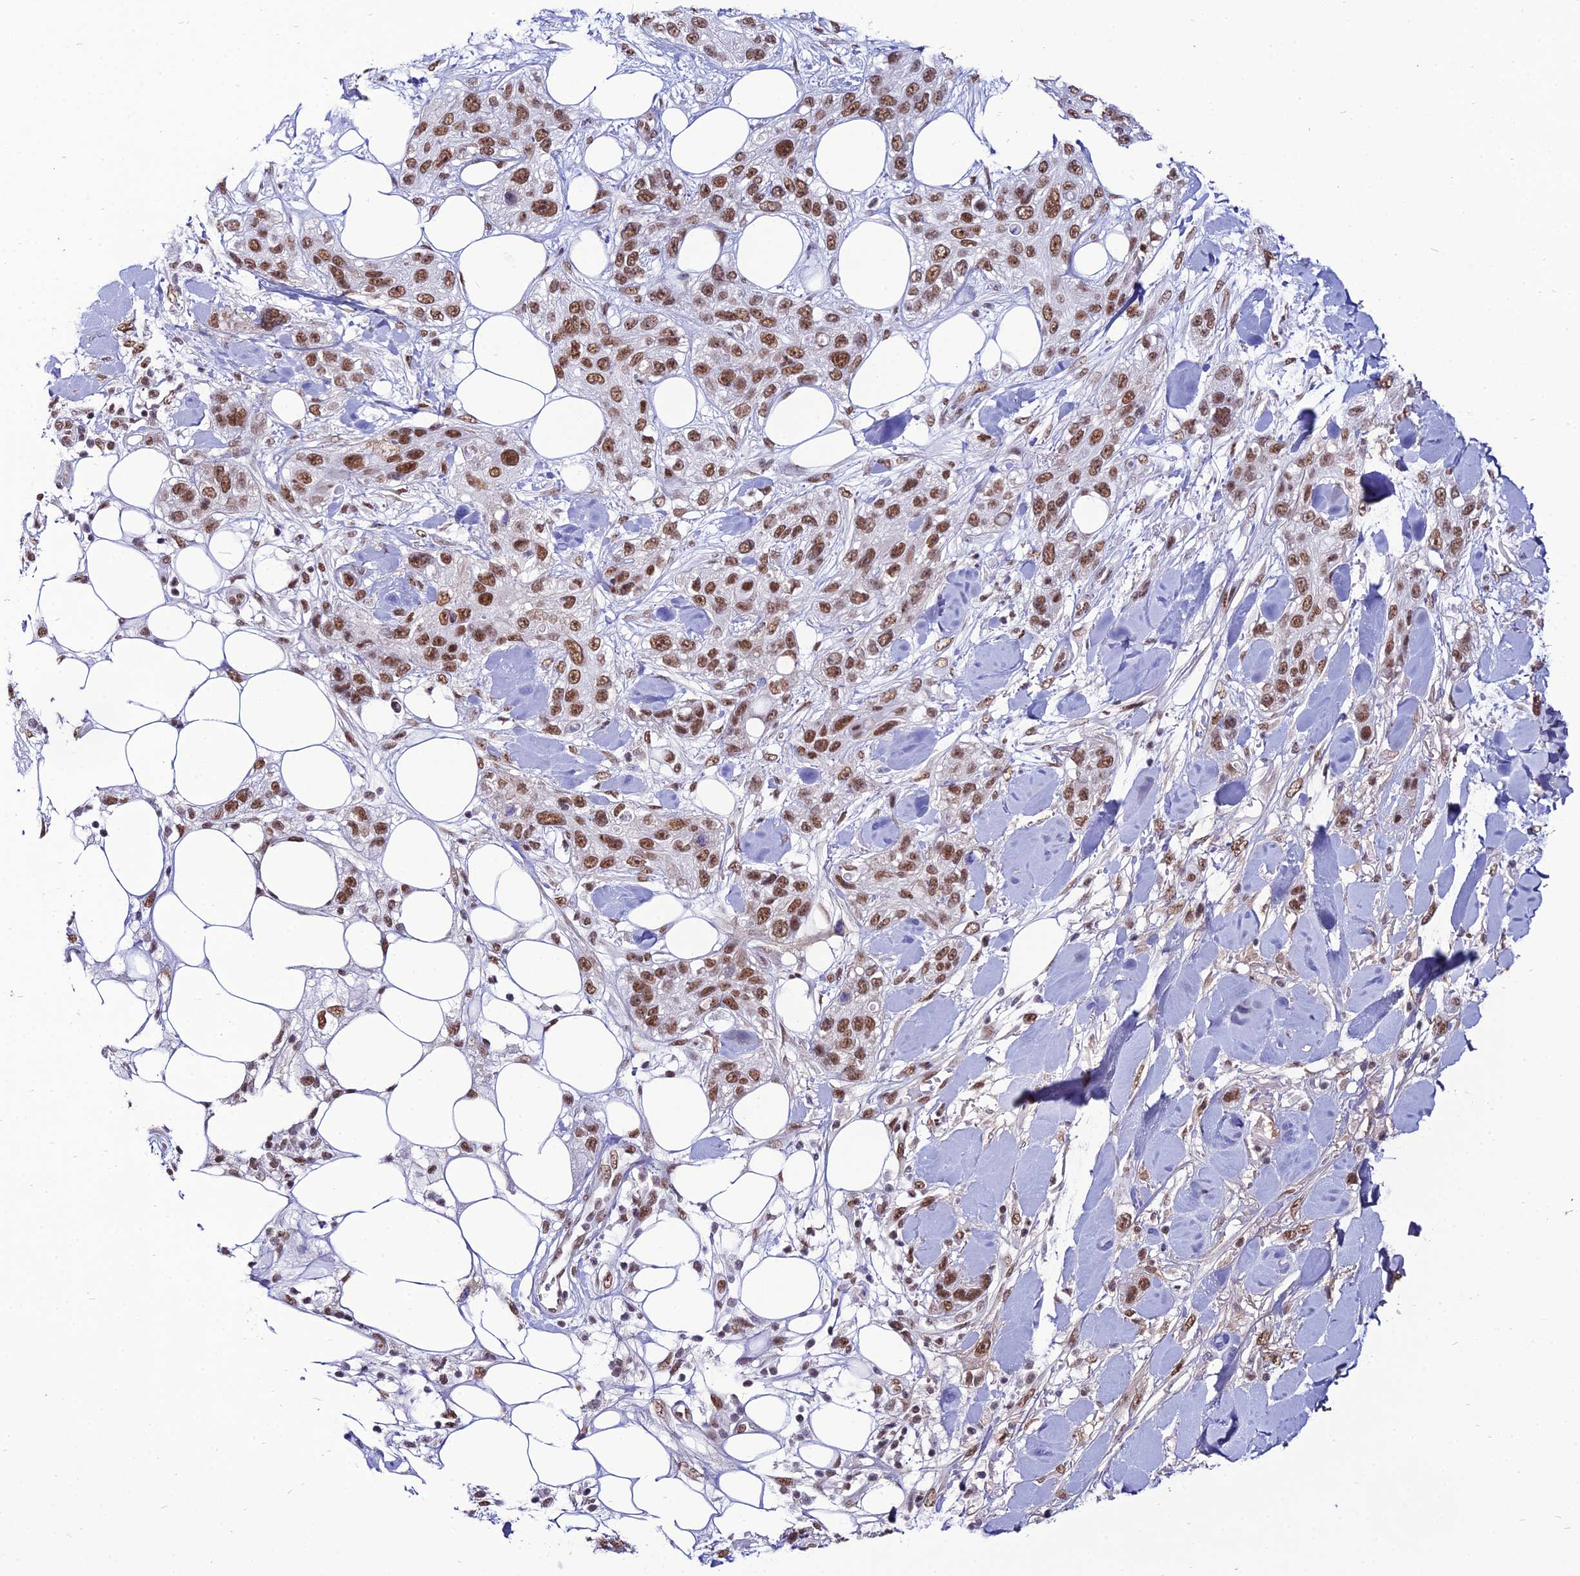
{"staining": {"intensity": "moderate", "quantity": ">75%", "location": "nuclear"}, "tissue": "skin cancer", "cell_type": "Tumor cells", "image_type": "cancer", "snomed": [{"axis": "morphology", "description": "Normal tissue, NOS"}, {"axis": "morphology", "description": "Squamous cell carcinoma, NOS"}, {"axis": "topography", "description": "Skin"}], "caption": "Brown immunohistochemical staining in skin cancer (squamous cell carcinoma) shows moderate nuclear expression in approximately >75% of tumor cells. Ihc stains the protein of interest in brown and the nuclei are stained blue.", "gene": "RBM12", "patient": {"sex": "male", "age": 72}}